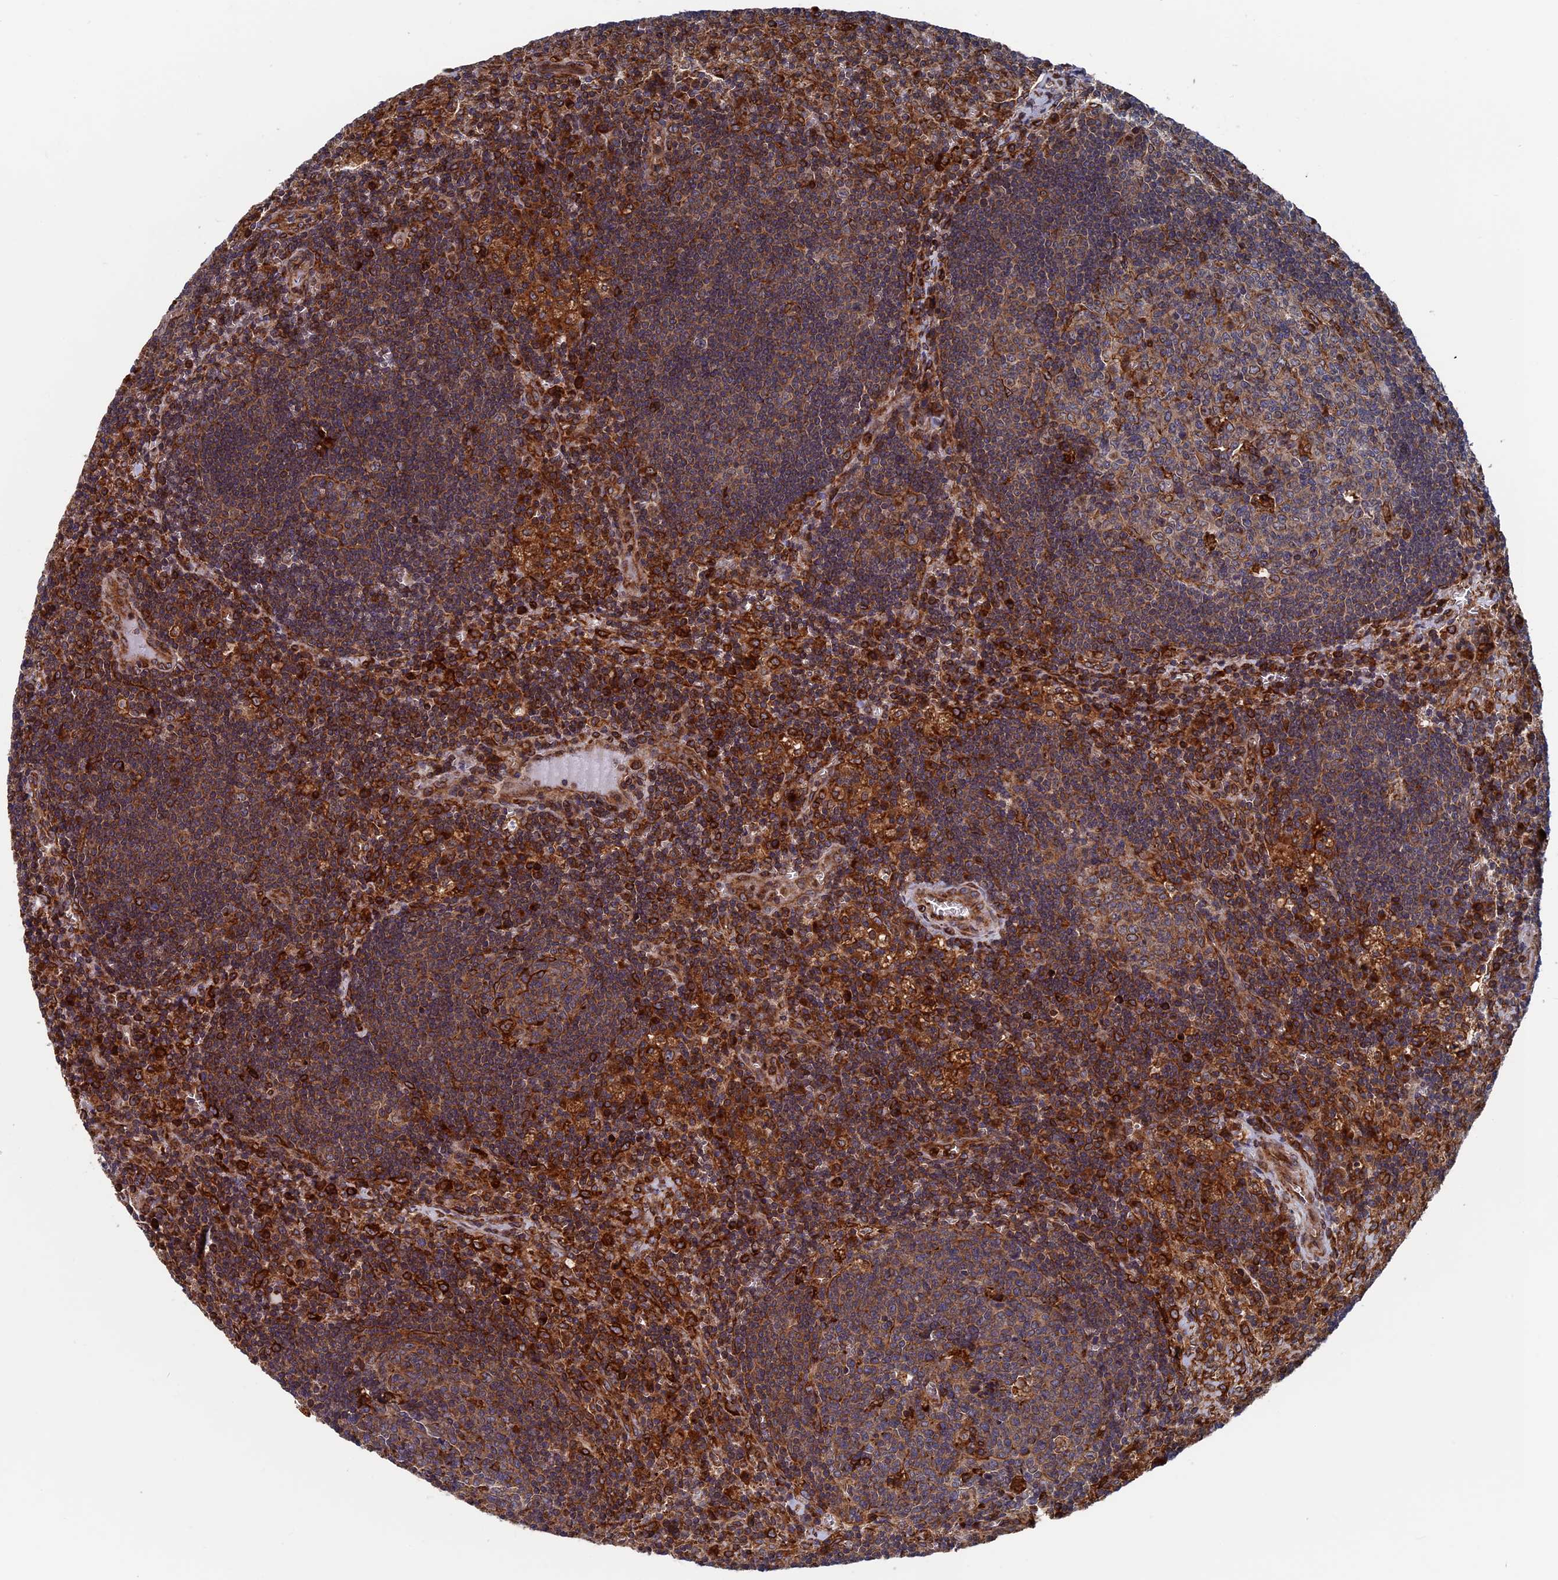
{"staining": {"intensity": "moderate", "quantity": "25%-75%", "location": "cytoplasmic/membranous"}, "tissue": "lymph node", "cell_type": "Germinal center cells", "image_type": "normal", "snomed": [{"axis": "morphology", "description": "Normal tissue, NOS"}, {"axis": "topography", "description": "Lymph node"}], "caption": "Immunohistochemical staining of unremarkable human lymph node reveals 25%-75% levels of moderate cytoplasmic/membranous protein positivity in about 25%-75% of germinal center cells.", "gene": "RPUSD1", "patient": {"sex": "male", "age": 58}}